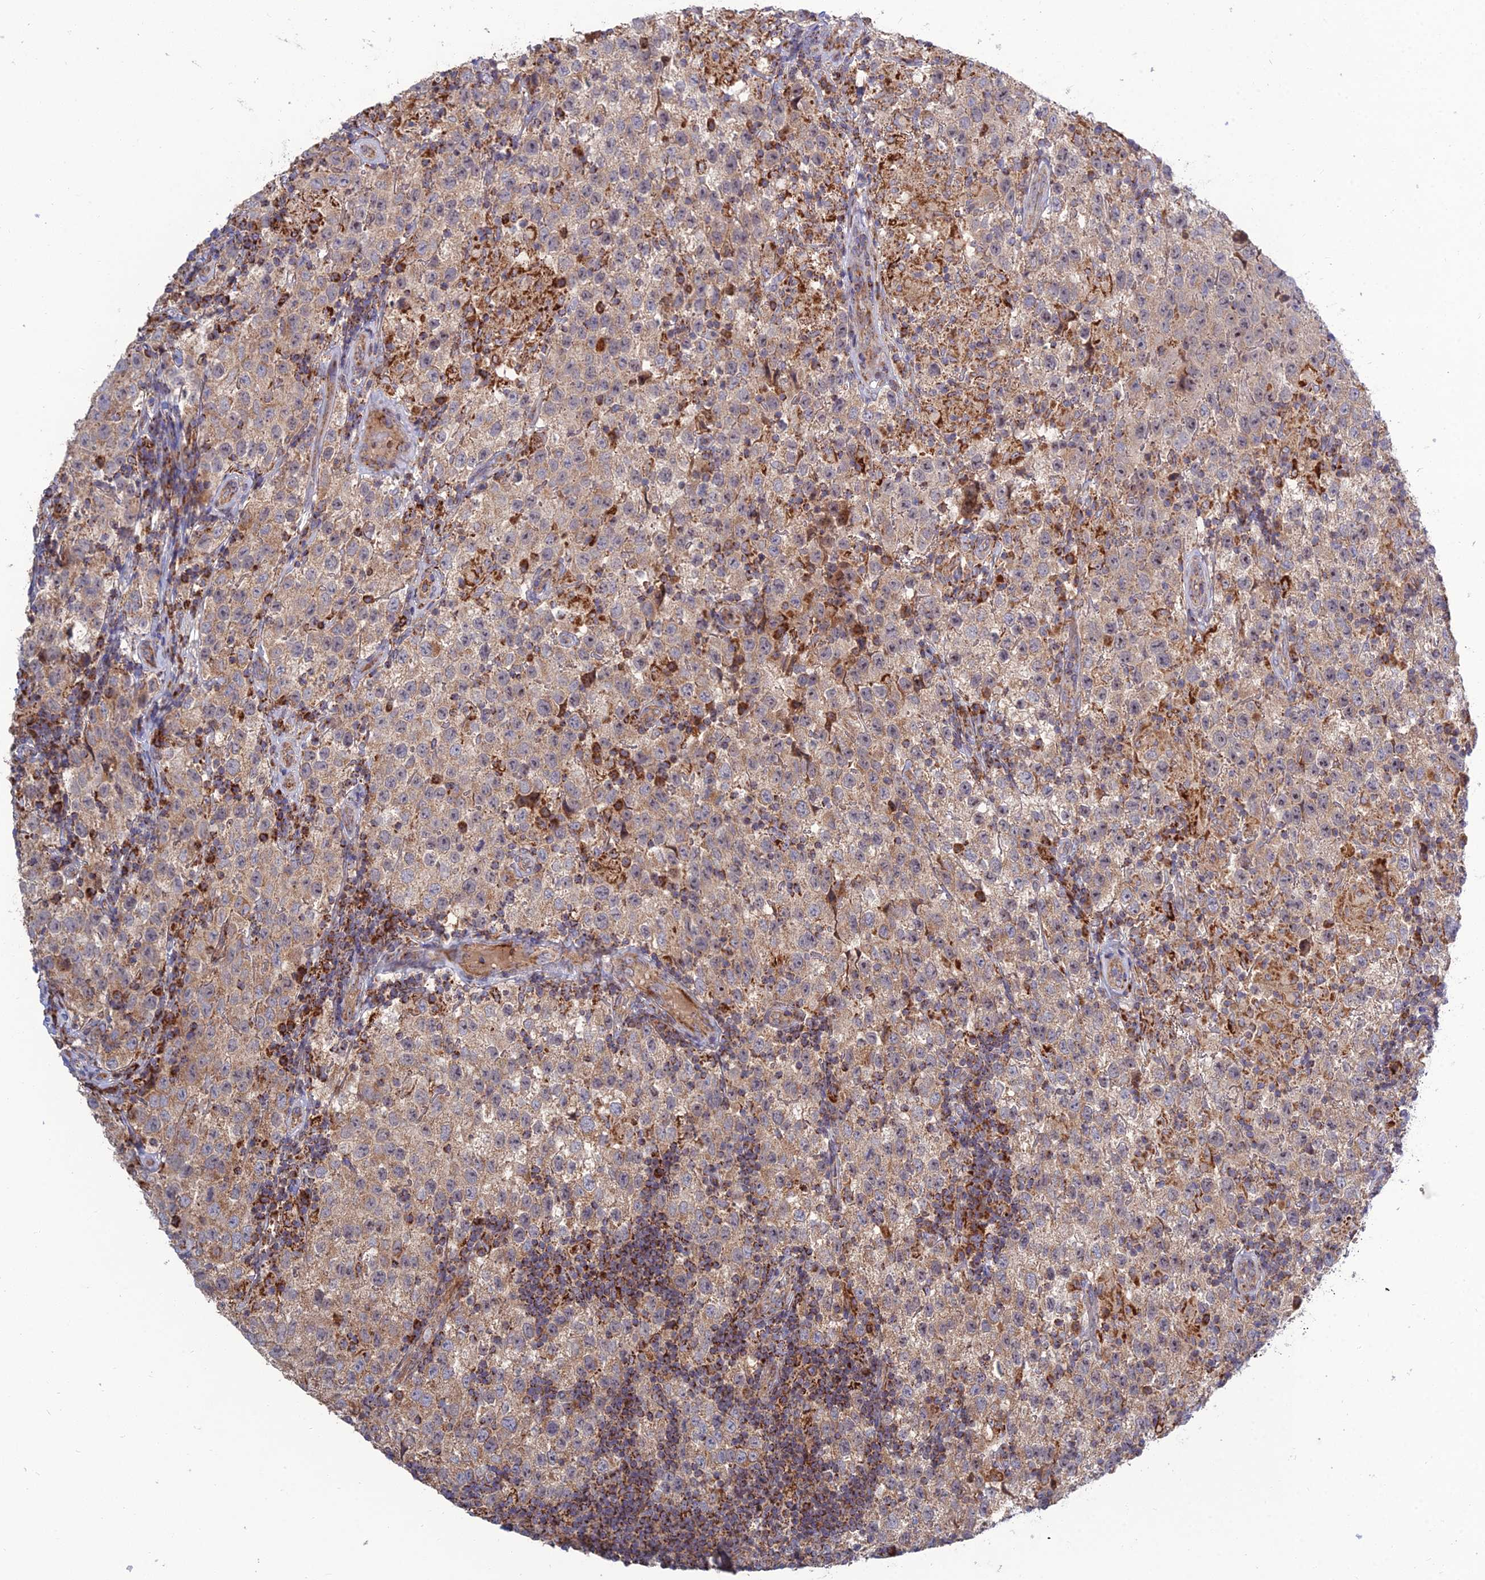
{"staining": {"intensity": "weak", "quantity": "25%-75%", "location": "cytoplasmic/membranous"}, "tissue": "testis cancer", "cell_type": "Tumor cells", "image_type": "cancer", "snomed": [{"axis": "morphology", "description": "Seminoma, NOS"}, {"axis": "morphology", "description": "Carcinoma, Embryonal, NOS"}, {"axis": "topography", "description": "Testis"}], "caption": "This photomicrograph shows IHC staining of embryonal carcinoma (testis), with low weak cytoplasmic/membranous positivity in about 25%-75% of tumor cells.", "gene": "RIC8B", "patient": {"sex": "male", "age": 41}}